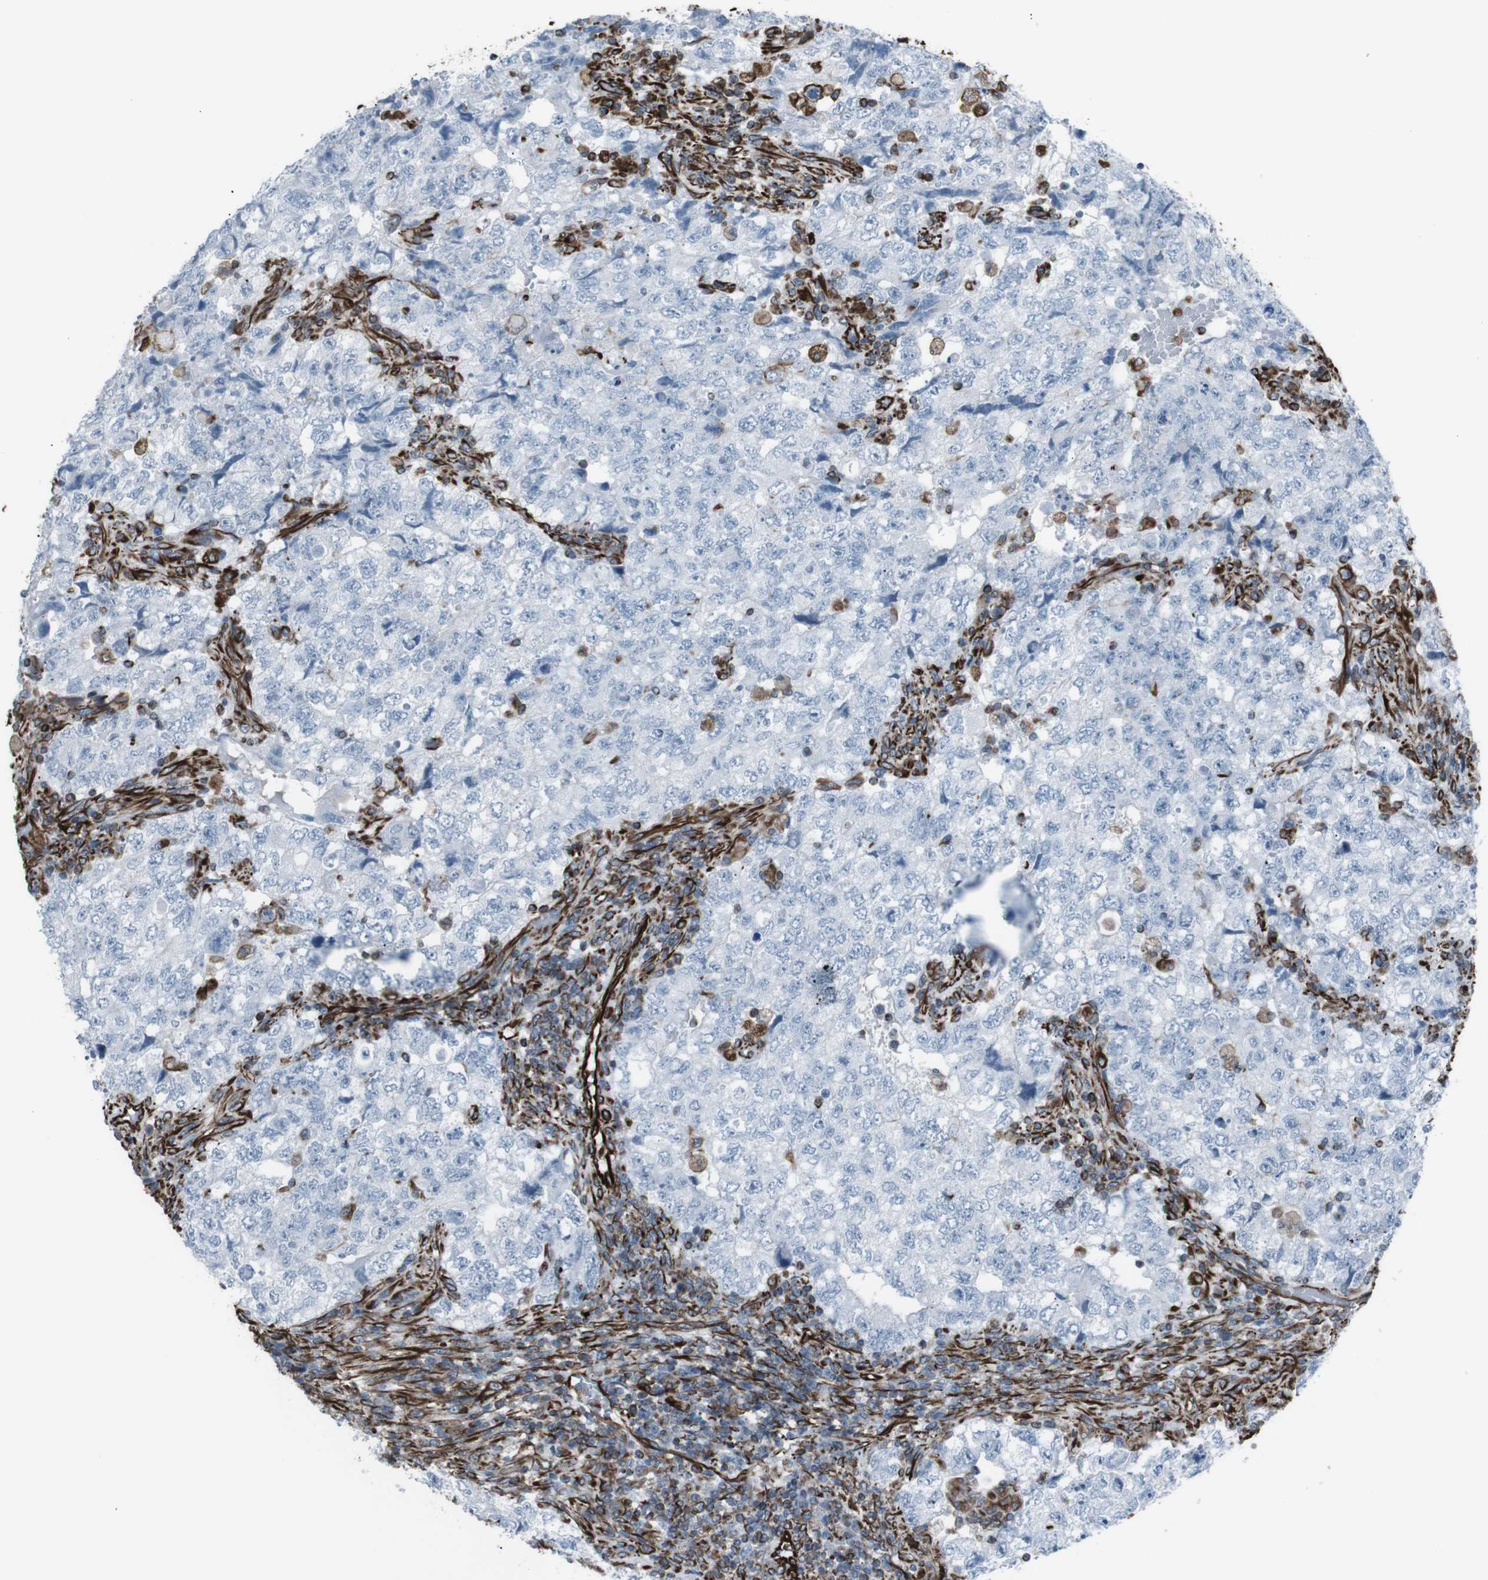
{"staining": {"intensity": "negative", "quantity": "none", "location": "none"}, "tissue": "testis cancer", "cell_type": "Tumor cells", "image_type": "cancer", "snomed": [{"axis": "morphology", "description": "Carcinoma, Embryonal, NOS"}, {"axis": "topography", "description": "Testis"}], "caption": "Immunohistochemistry image of human testis embryonal carcinoma stained for a protein (brown), which shows no positivity in tumor cells.", "gene": "ZDHHC6", "patient": {"sex": "male", "age": 36}}